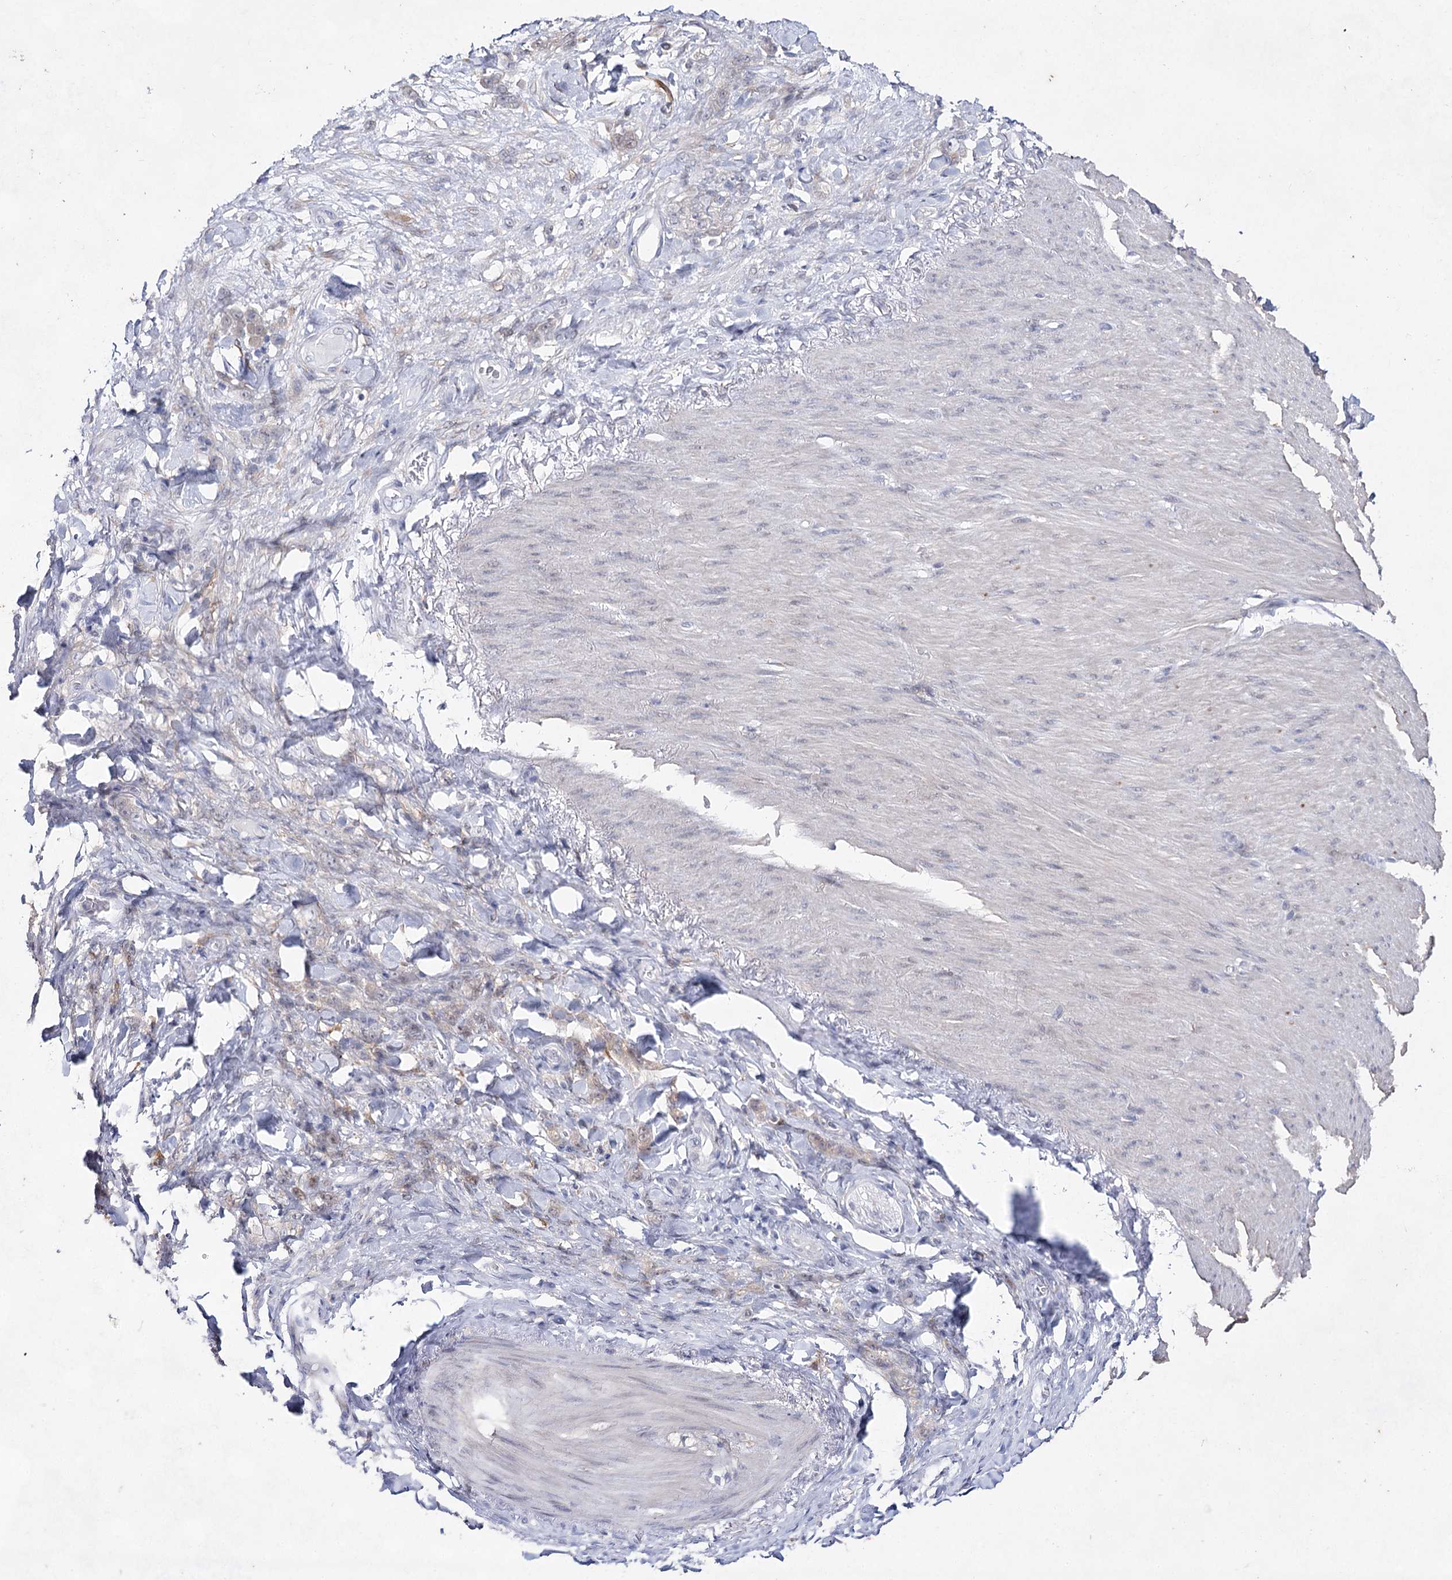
{"staining": {"intensity": "weak", "quantity": "<25%", "location": "cytoplasmic/membranous"}, "tissue": "stomach cancer", "cell_type": "Tumor cells", "image_type": "cancer", "snomed": [{"axis": "morphology", "description": "Normal tissue, NOS"}, {"axis": "morphology", "description": "Adenocarcinoma, NOS"}, {"axis": "topography", "description": "Stomach"}], "caption": "Tumor cells show no significant staining in stomach cancer (adenocarcinoma). (DAB (3,3'-diaminobenzidine) IHC, high magnification).", "gene": "UGDH", "patient": {"sex": "male", "age": 82}}